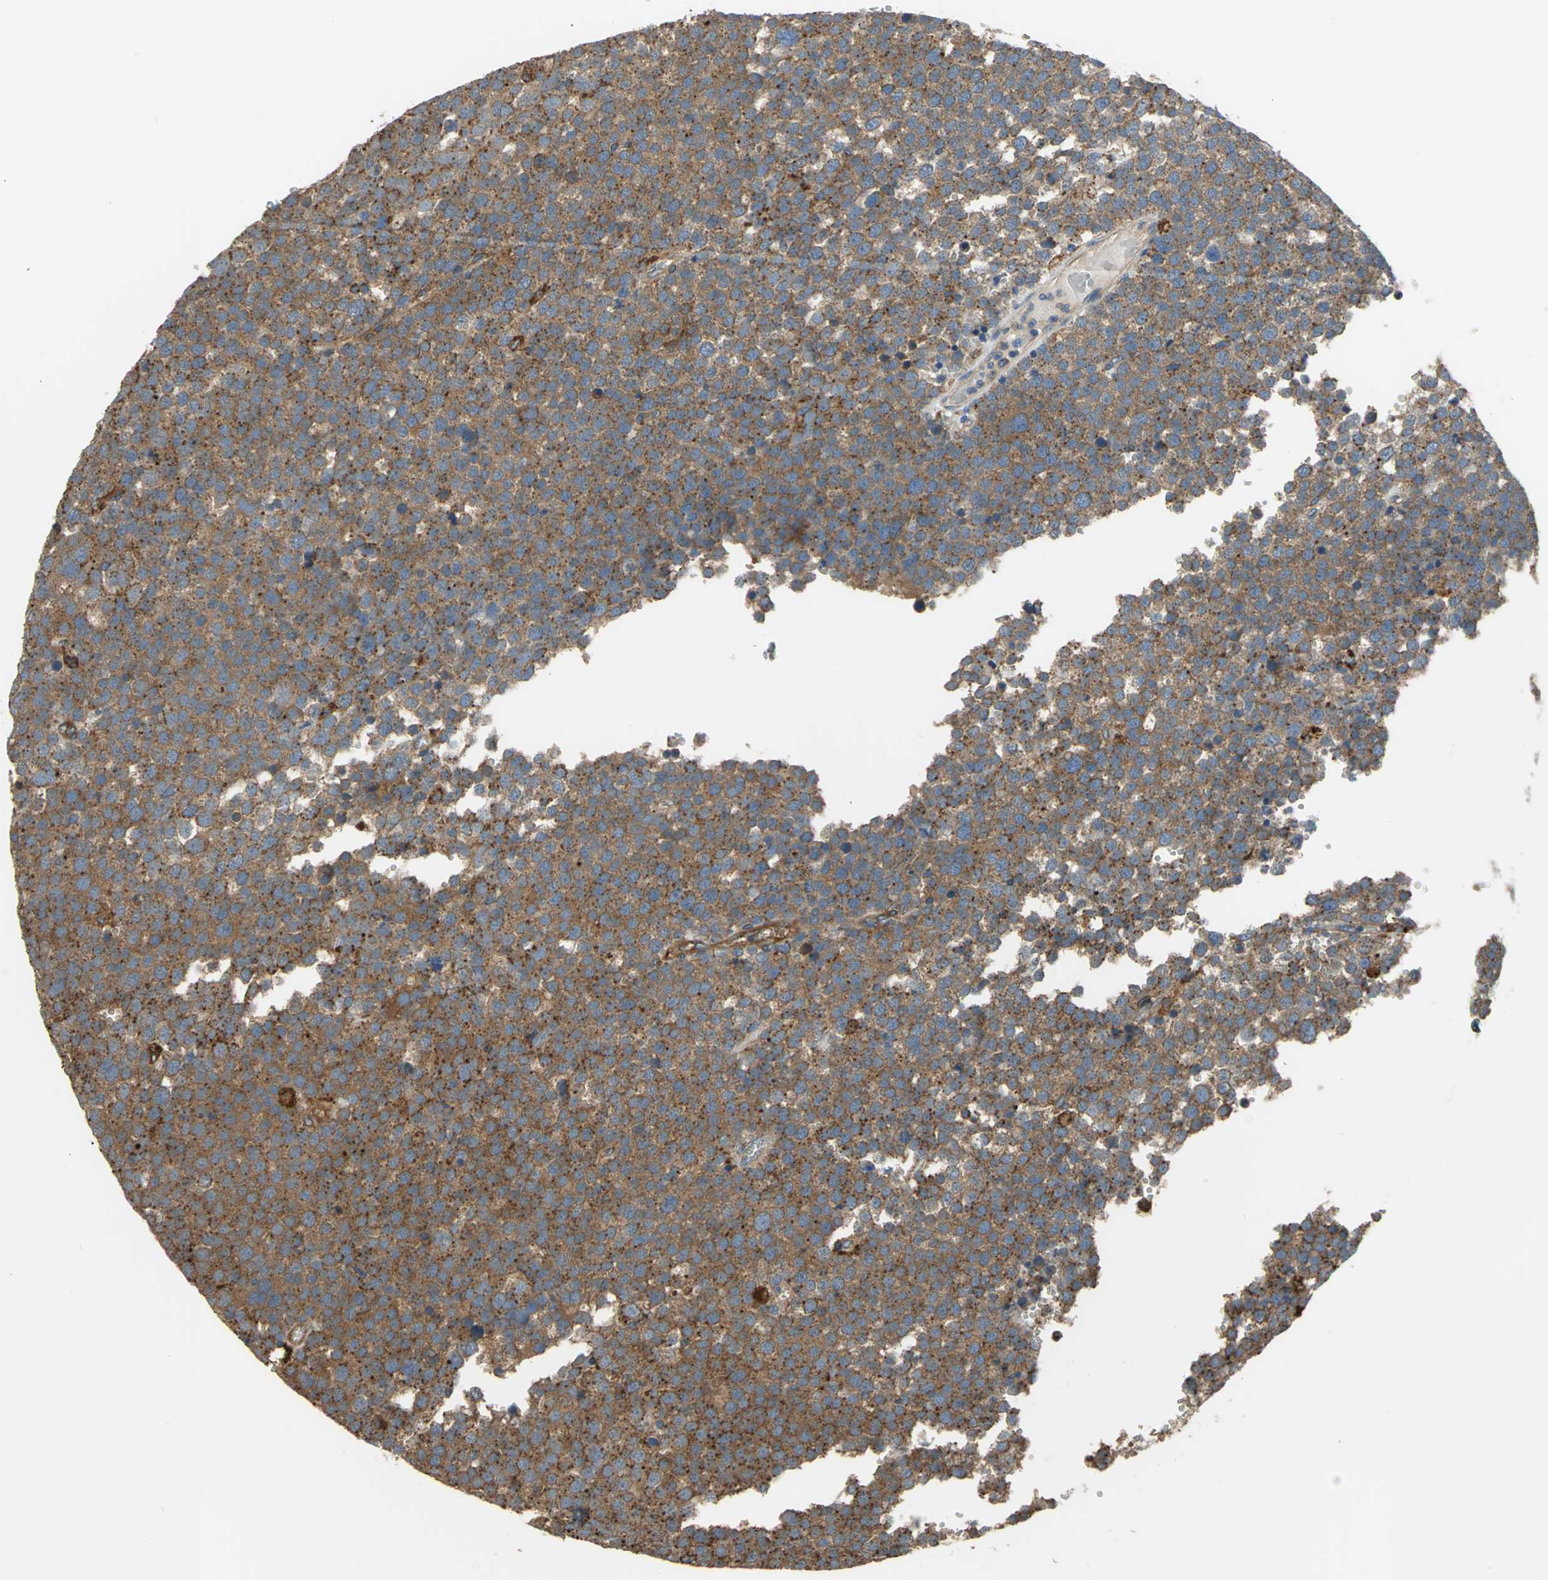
{"staining": {"intensity": "strong", "quantity": ">75%", "location": "cytoplasmic/membranous"}, "tissue": "testis cancer", "cell_type": "Tumor cells", "image_type": "cancer", "snomed": [{"axis": "morphology", "description": "Seminoma, NOS"}, {"axis": "topography", "description": "Testis"}], "caption": "Protein expression analysis of testis cancer reveals strong cytoplasmic/membranous staining in approximately >75% of tumor cells.", "gene": "DIAPH2", "patient": {"sex": "male", "age": 71}}